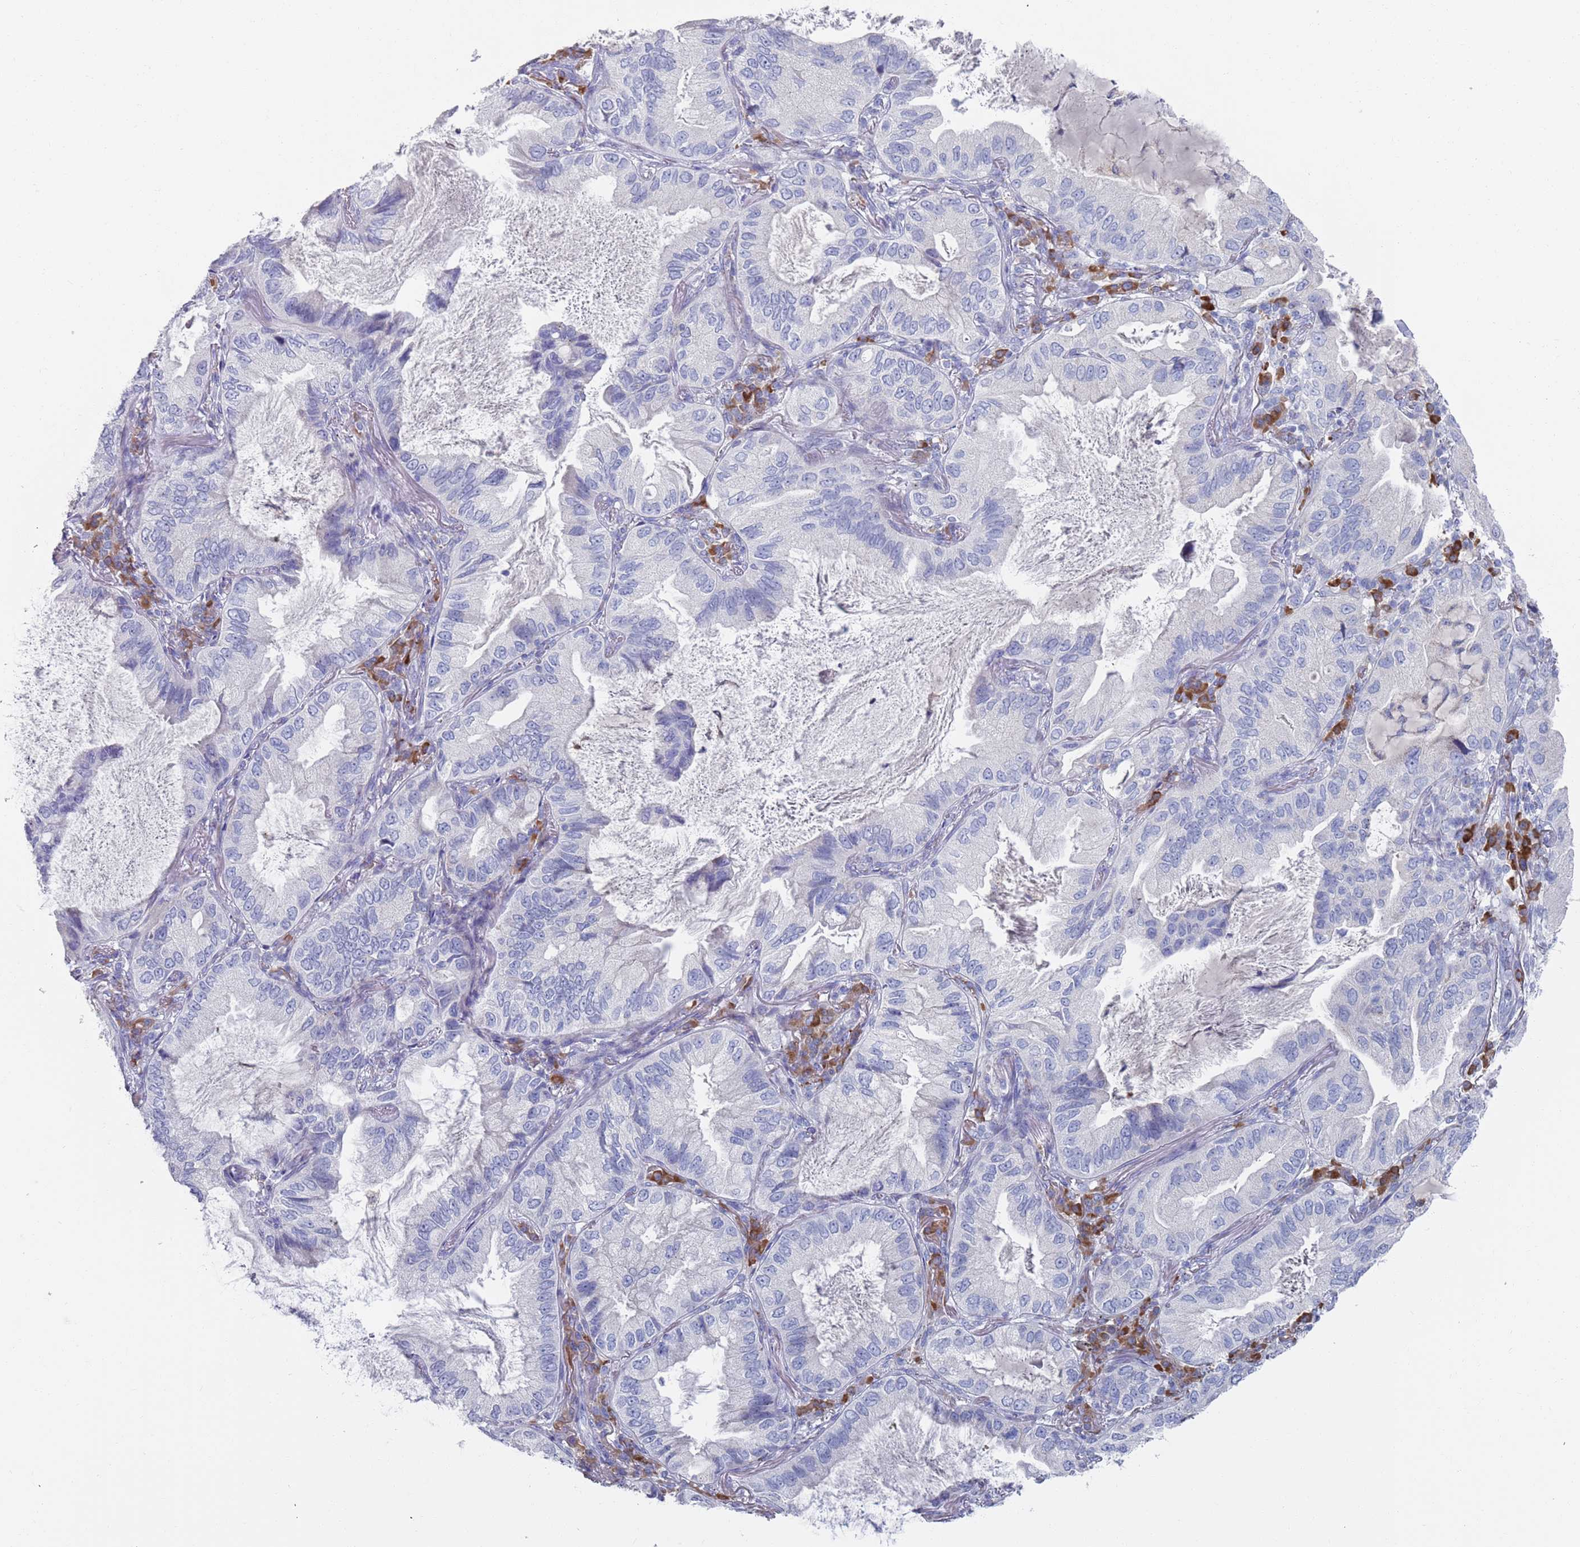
{"staining": {"intensity": "negative", "quantity": "none", "location": "none"}, "tissue": "lung cancer", "cell_type": "Tumor cells", "image_type": "cancer", "snomed": [{"axis": "morphology", "description": "Adenocarcinoma, NOS"}, {"axis": "topography", "description": "Lung"}], "caption": "Immunohistochemistry (IHC) of human adenocarcinoma (lung) displays no positivity in tumor cells. (DAB immunohistochemistry, high magnification).", "gene": "MAT1A", "patient": {"sex": "female", "age": 69}}